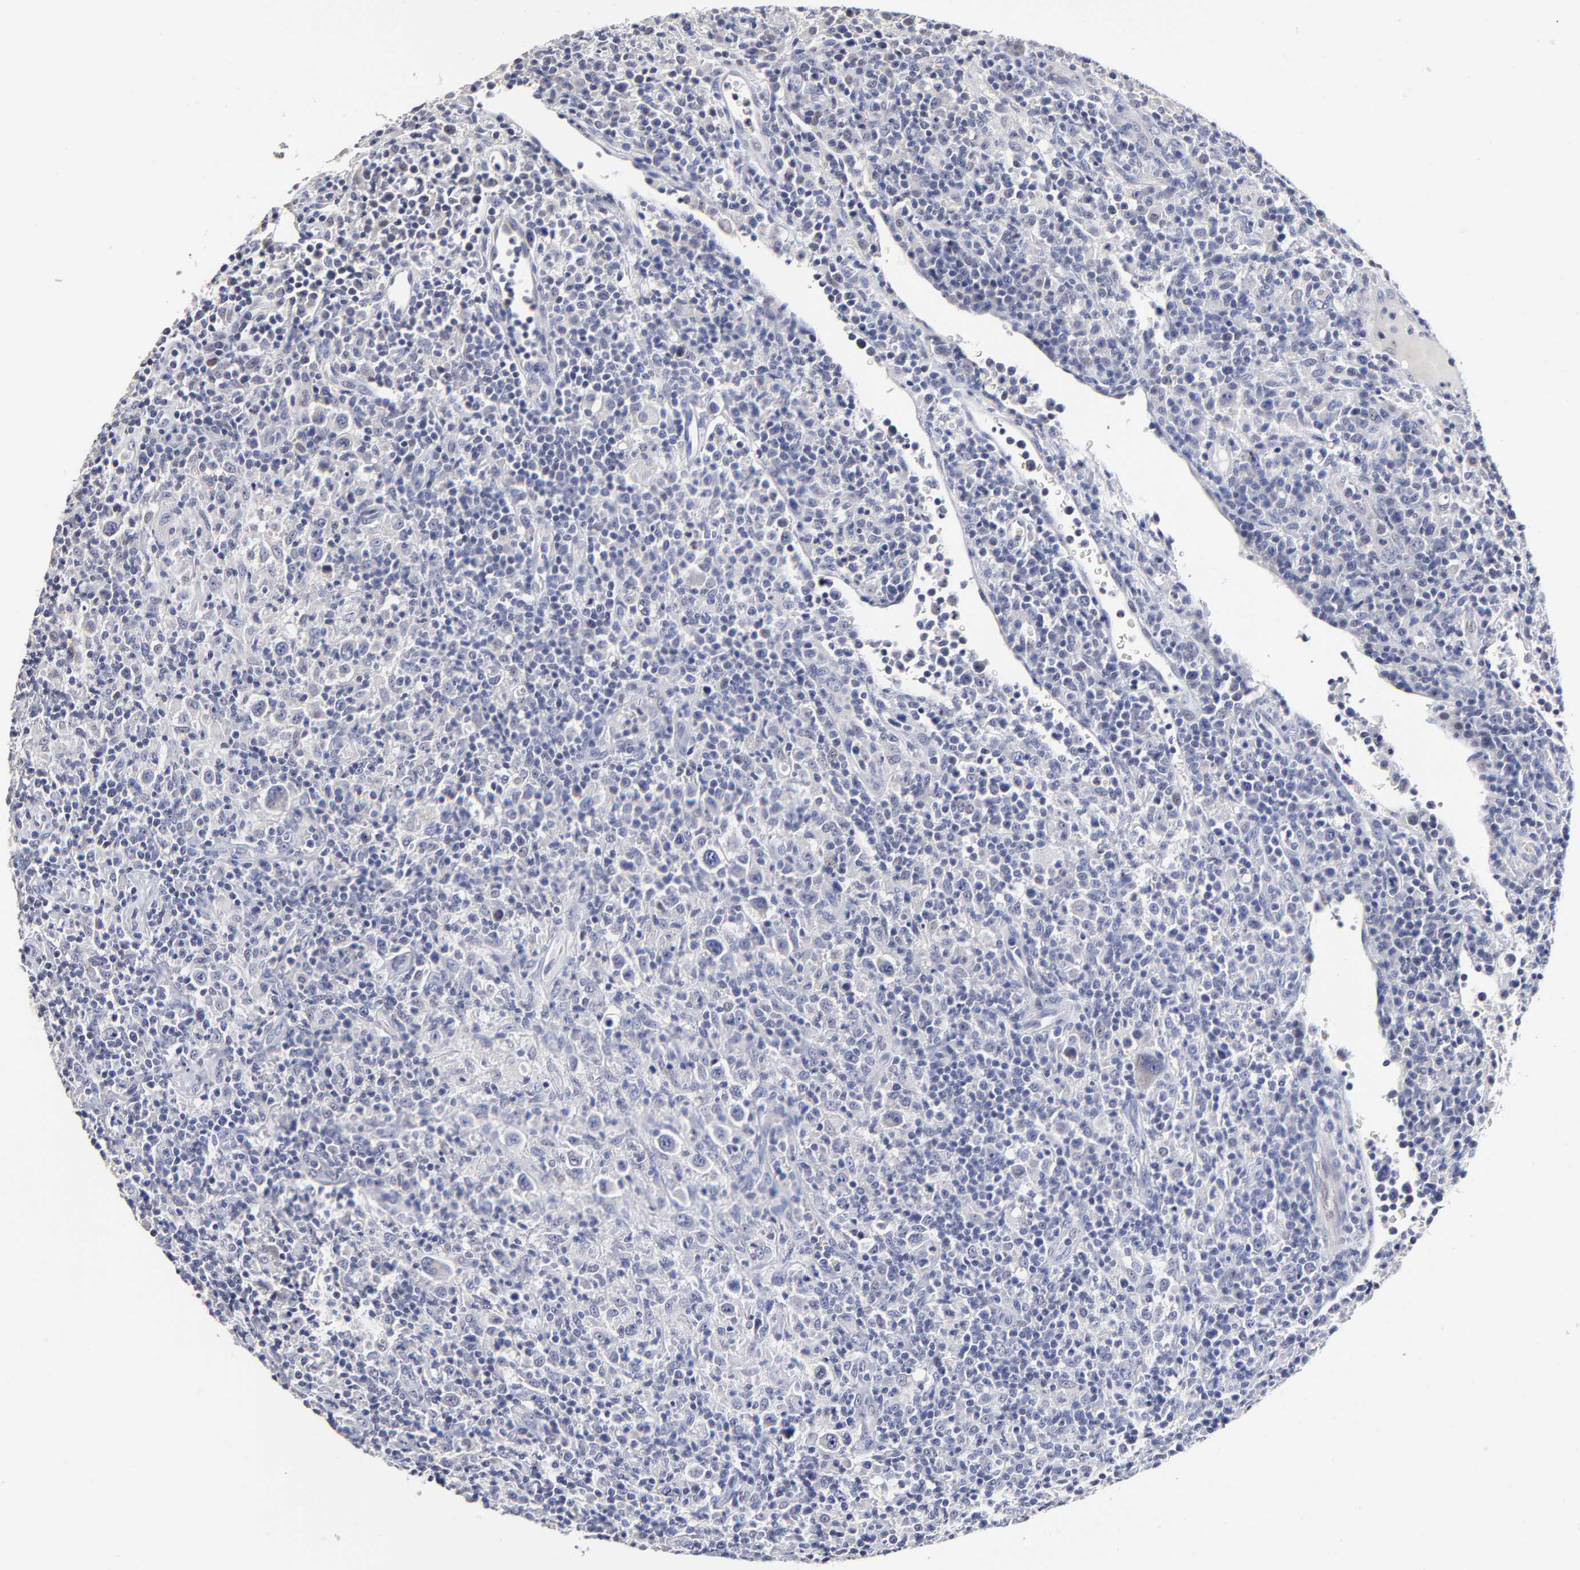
{"staining": {"intensity": "negative", "quantity": "none", "location": "none"}, "tissue": "lymphoma", "cell_type": "Tumor cells", "image_type": "cancer", "snomed": [{"axis": "morphology", "description": "Hodgkin's disease, NOS"}, {"axis": "topography", "description": "Lymph node"}], "caption": "High power microscopy histopathology image of an immunohistochemistry photomicrograph of lymphoma, revealing no significant expression in tumor cells. (DAB (3,3'-diaminobenzidine) IHC visualized using brightfield microscopy, high magnification).", "gene": "CXADR", "patient": {"sex": "male", "age": 65}}